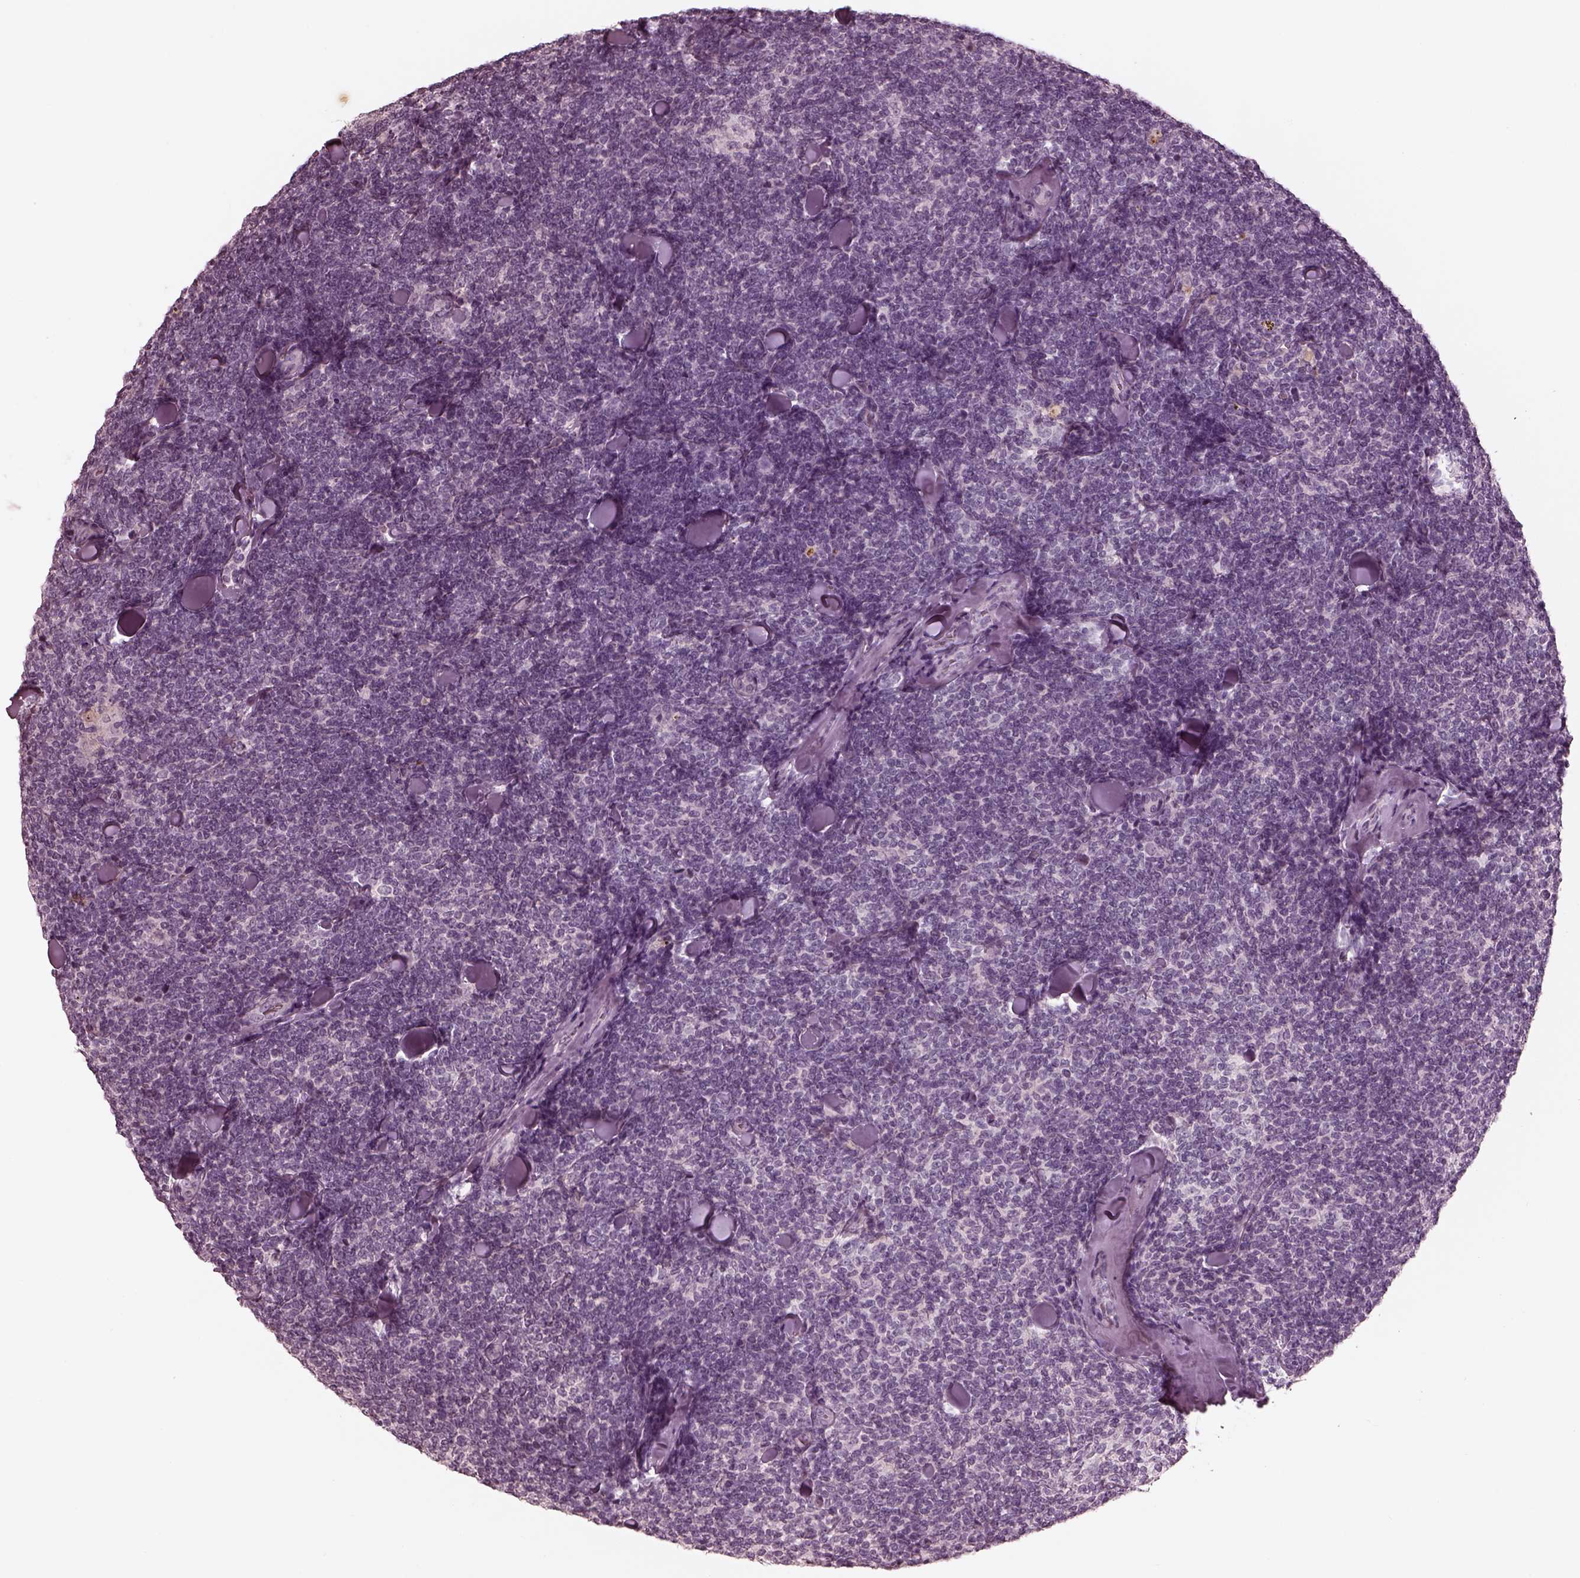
{"staining": {"intensity": "negative", "quantity": "none", "location": "none"}, "tissue": "lymphoma", "cell_type": "Tumor cells", "image_type": "cancer", "snomed": [{"axis": "morphology", "description": "Malignant lymphoma, non-Hodgkin's type, Low grade"}, {"axis": "topography", "description": "Lymph node"}], "caption": "Low-grade malignant lymphoma, non-Hodgkin's type was stained to show a protein in brown. There is no significant expression in tumor cells.", "gene": "ADRB3", "patient": {"sex": "female", "age": 56}}